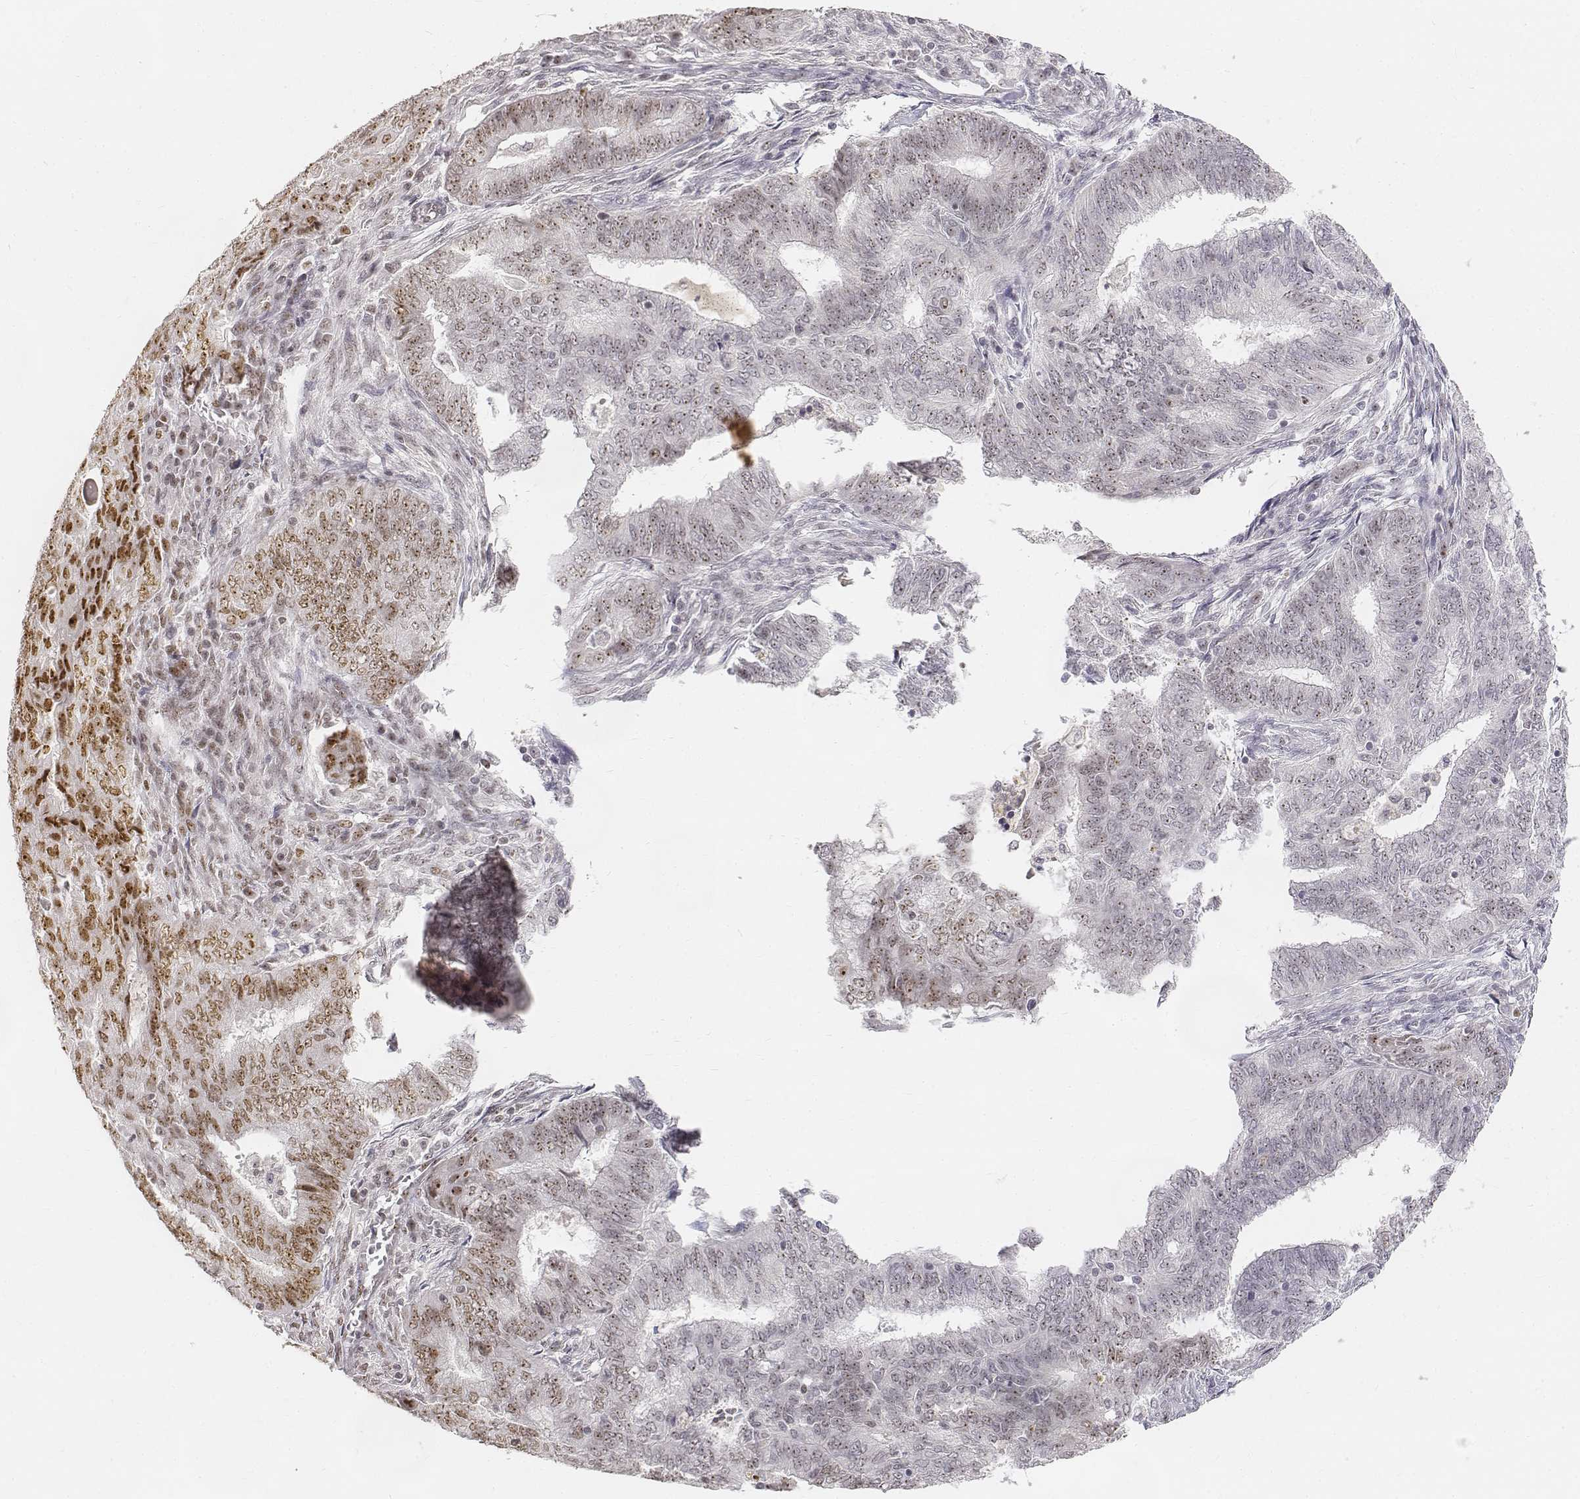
{"staining": {"intensity": "weak", "quantity": ">75%", "location": "nuclear"}, "tissue": "endometrial cancer", "cell_type": "Tumor cells", "image_type": "cancer", "snomed": [{"axis": "morphology", "description": "Adenocarcinoma, NOS"}, {"axis": "topography", "description": "Endometrium"}], "caption": "The photomicrograph displays immunohistochemical staining of endometrial adenocarcinoma. There is weak nuclear staining is seen in about >75% of tumor cells.", "gene": "PHF6", "patient": {"sex": "female", "age": 62}}